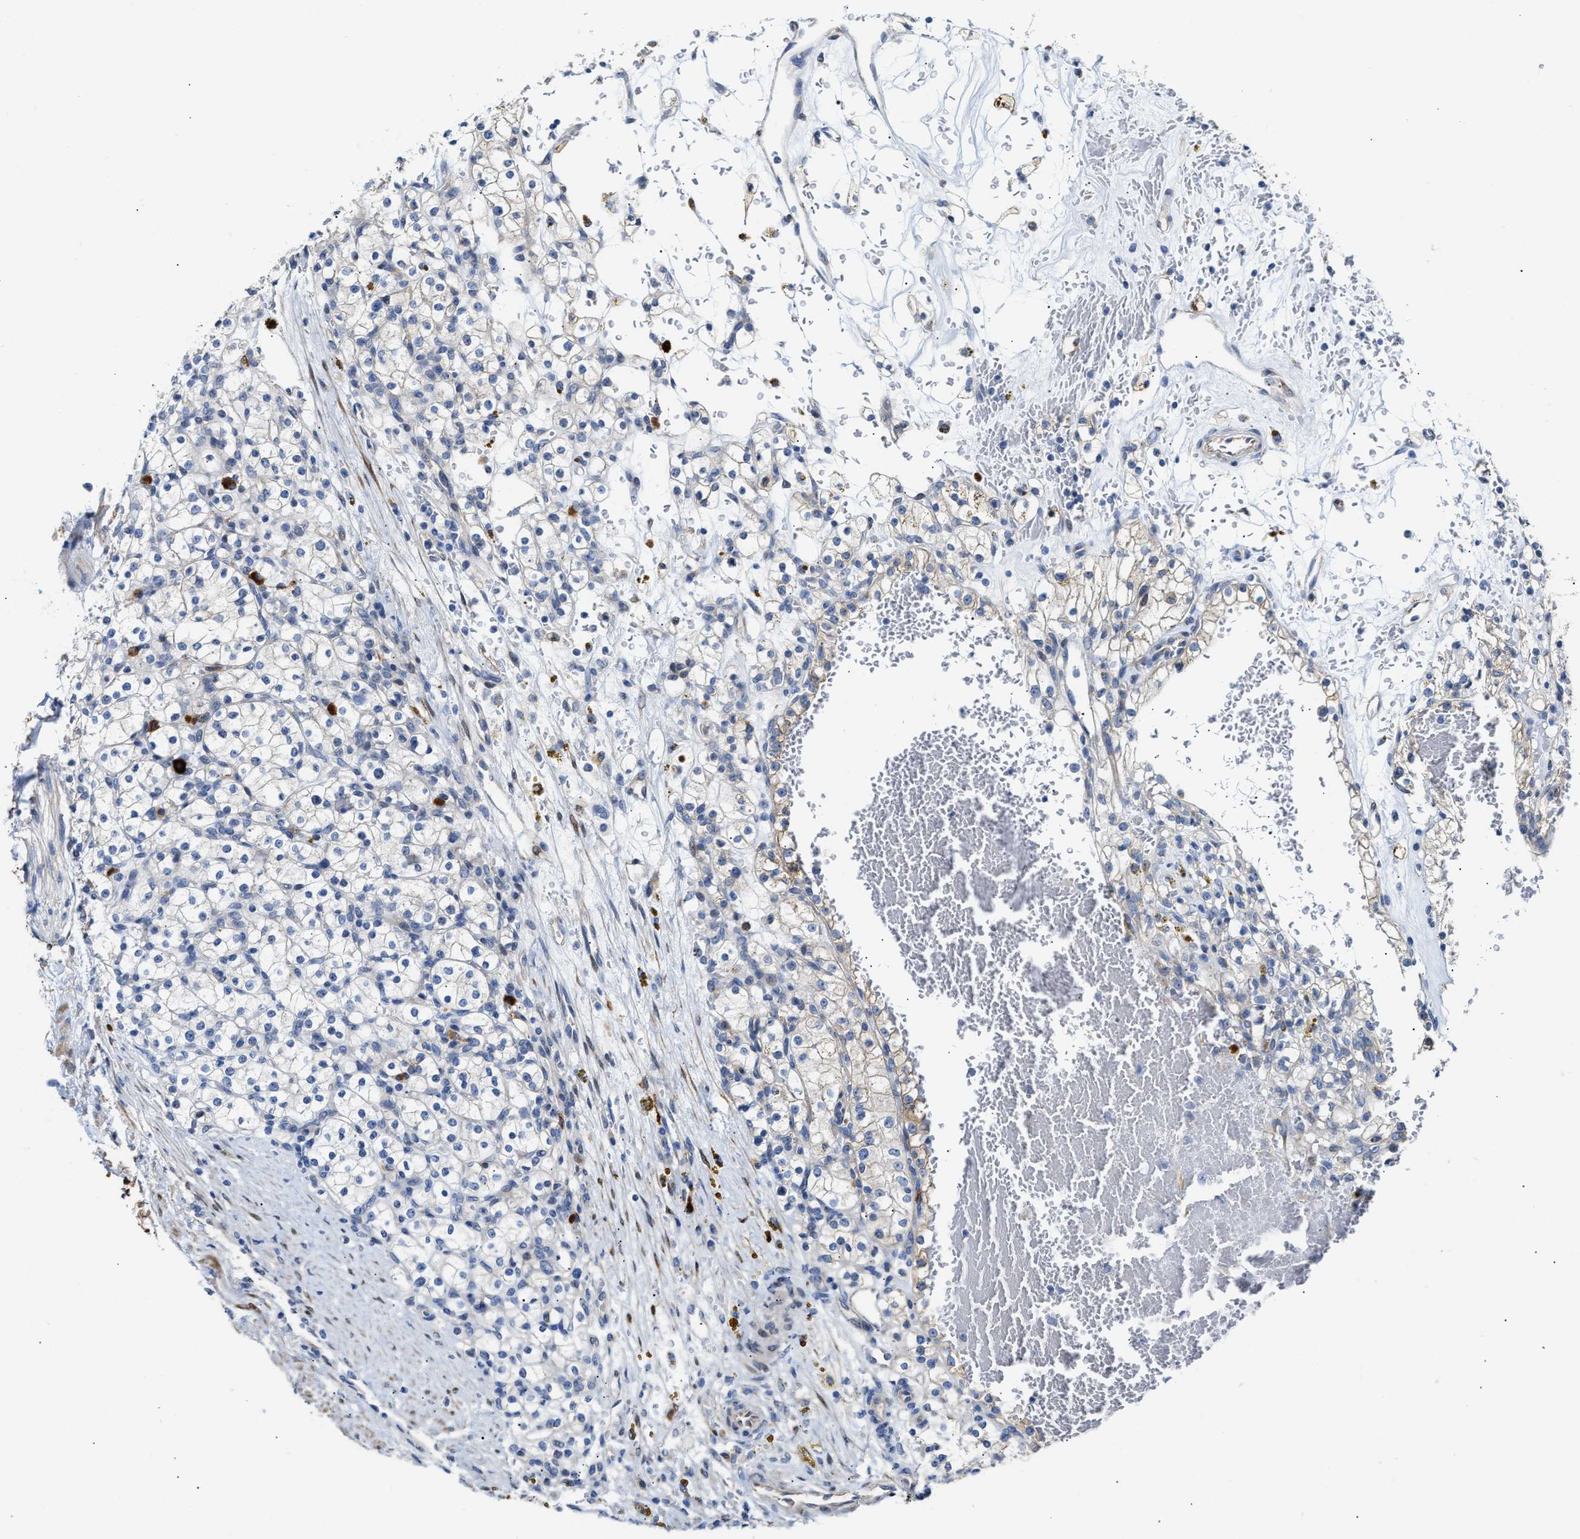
{"staining": {"intensity": "negative", "quantity": "none", "location": "none"}, "tissue": "renal cancer", "cell_type": "Tumor cells", "image_type": "cancer", "snomed": [{"axis": "morphology", "description": "Normal tissue, NOS"}, {"axis": "morphology", "description": "Adenocarcinoma, NOS"}, {"axis": "topography", "description": "Kidney"}], "caption": "Human adenocarcinoma (renal) stained for a protein using immunohistochemistry (IHC) demonstrates no positivity in tumor cells.", "gene": "FHL1", "patient": {"sex": "female", "age": 55}}